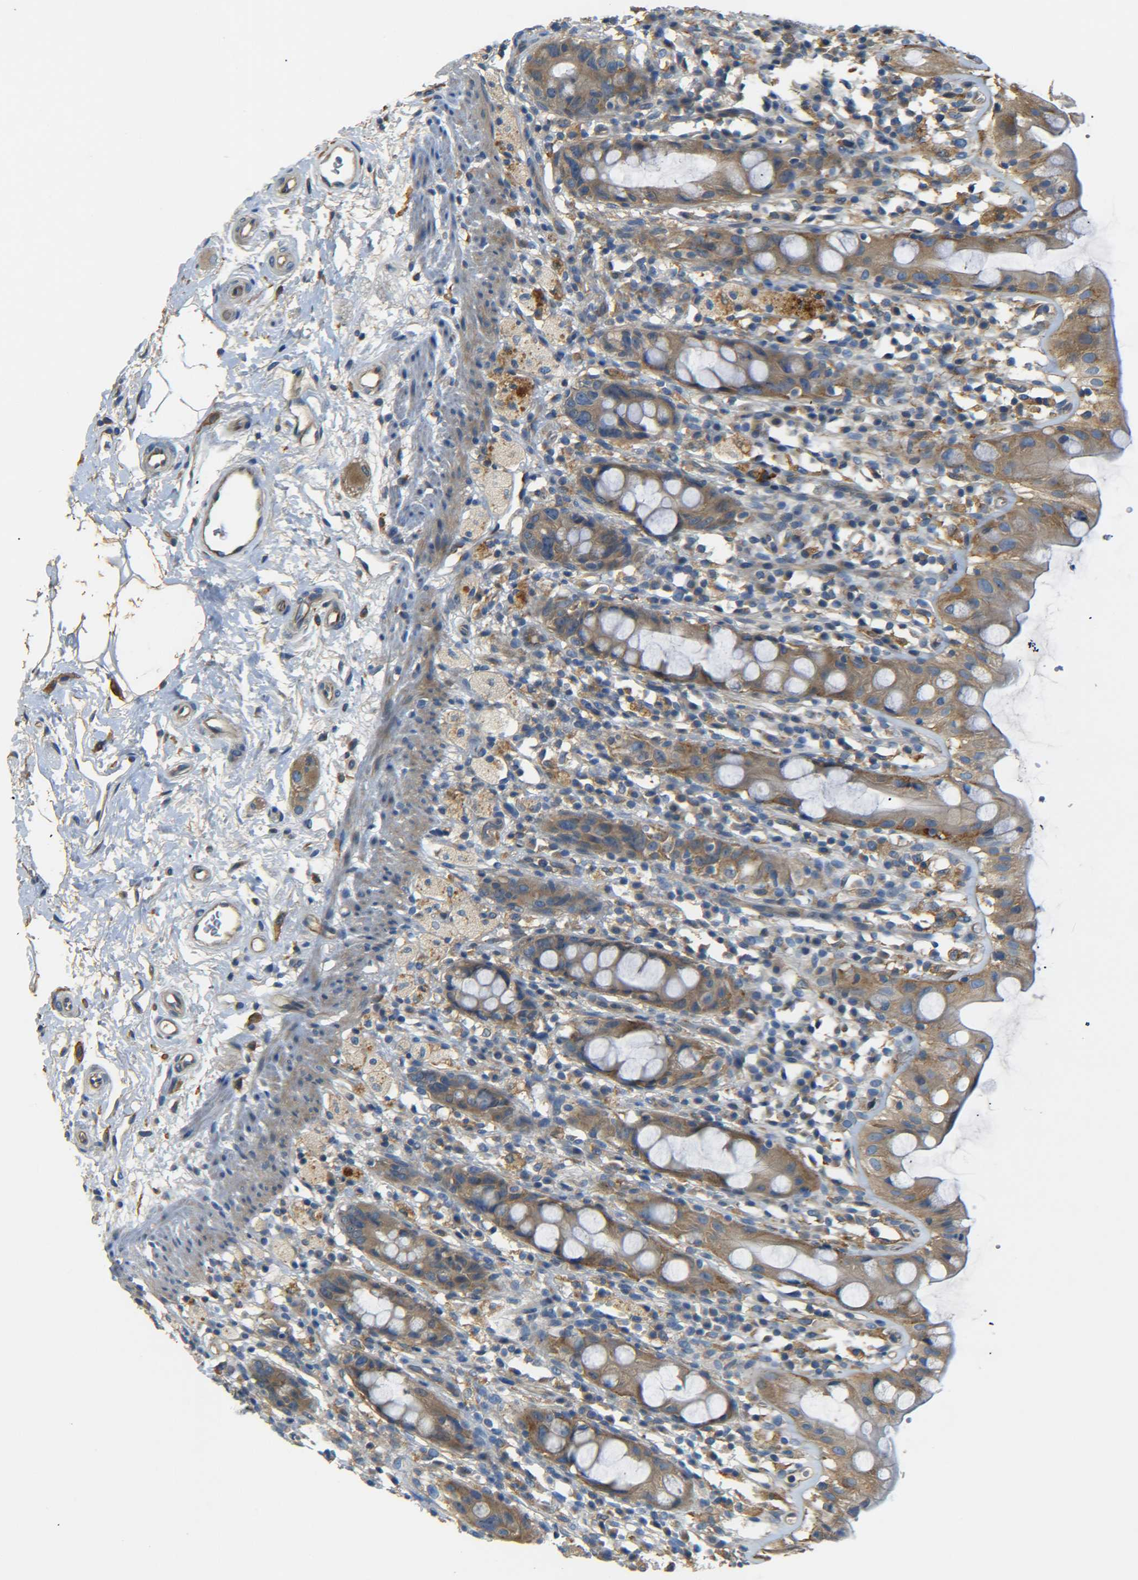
{"staining": {"intensity": "moderate", "quantity": ">75%", "location": "cytoplasmic/membranous"}, "tissue": "rectum", "cell_type": "Glandular cells", "image_type": "normal", "snomed": [{"axis": "morphology", "description": "Normal tissue, NOS"}, {"axis": "topography", "description": "Rectum"}], "caption": "Immunohistochemistry photomicrograph of normal rectum: human rectum stained using IHC exhibits medium levels of moderate protein expression localized specifically in the cytoplasmic/membranous of glandular cells, appearing as a cytoplasmic/membranous brown color.", "gene": "LRCH3", "patient": {"sex": "male", "age": 44}}